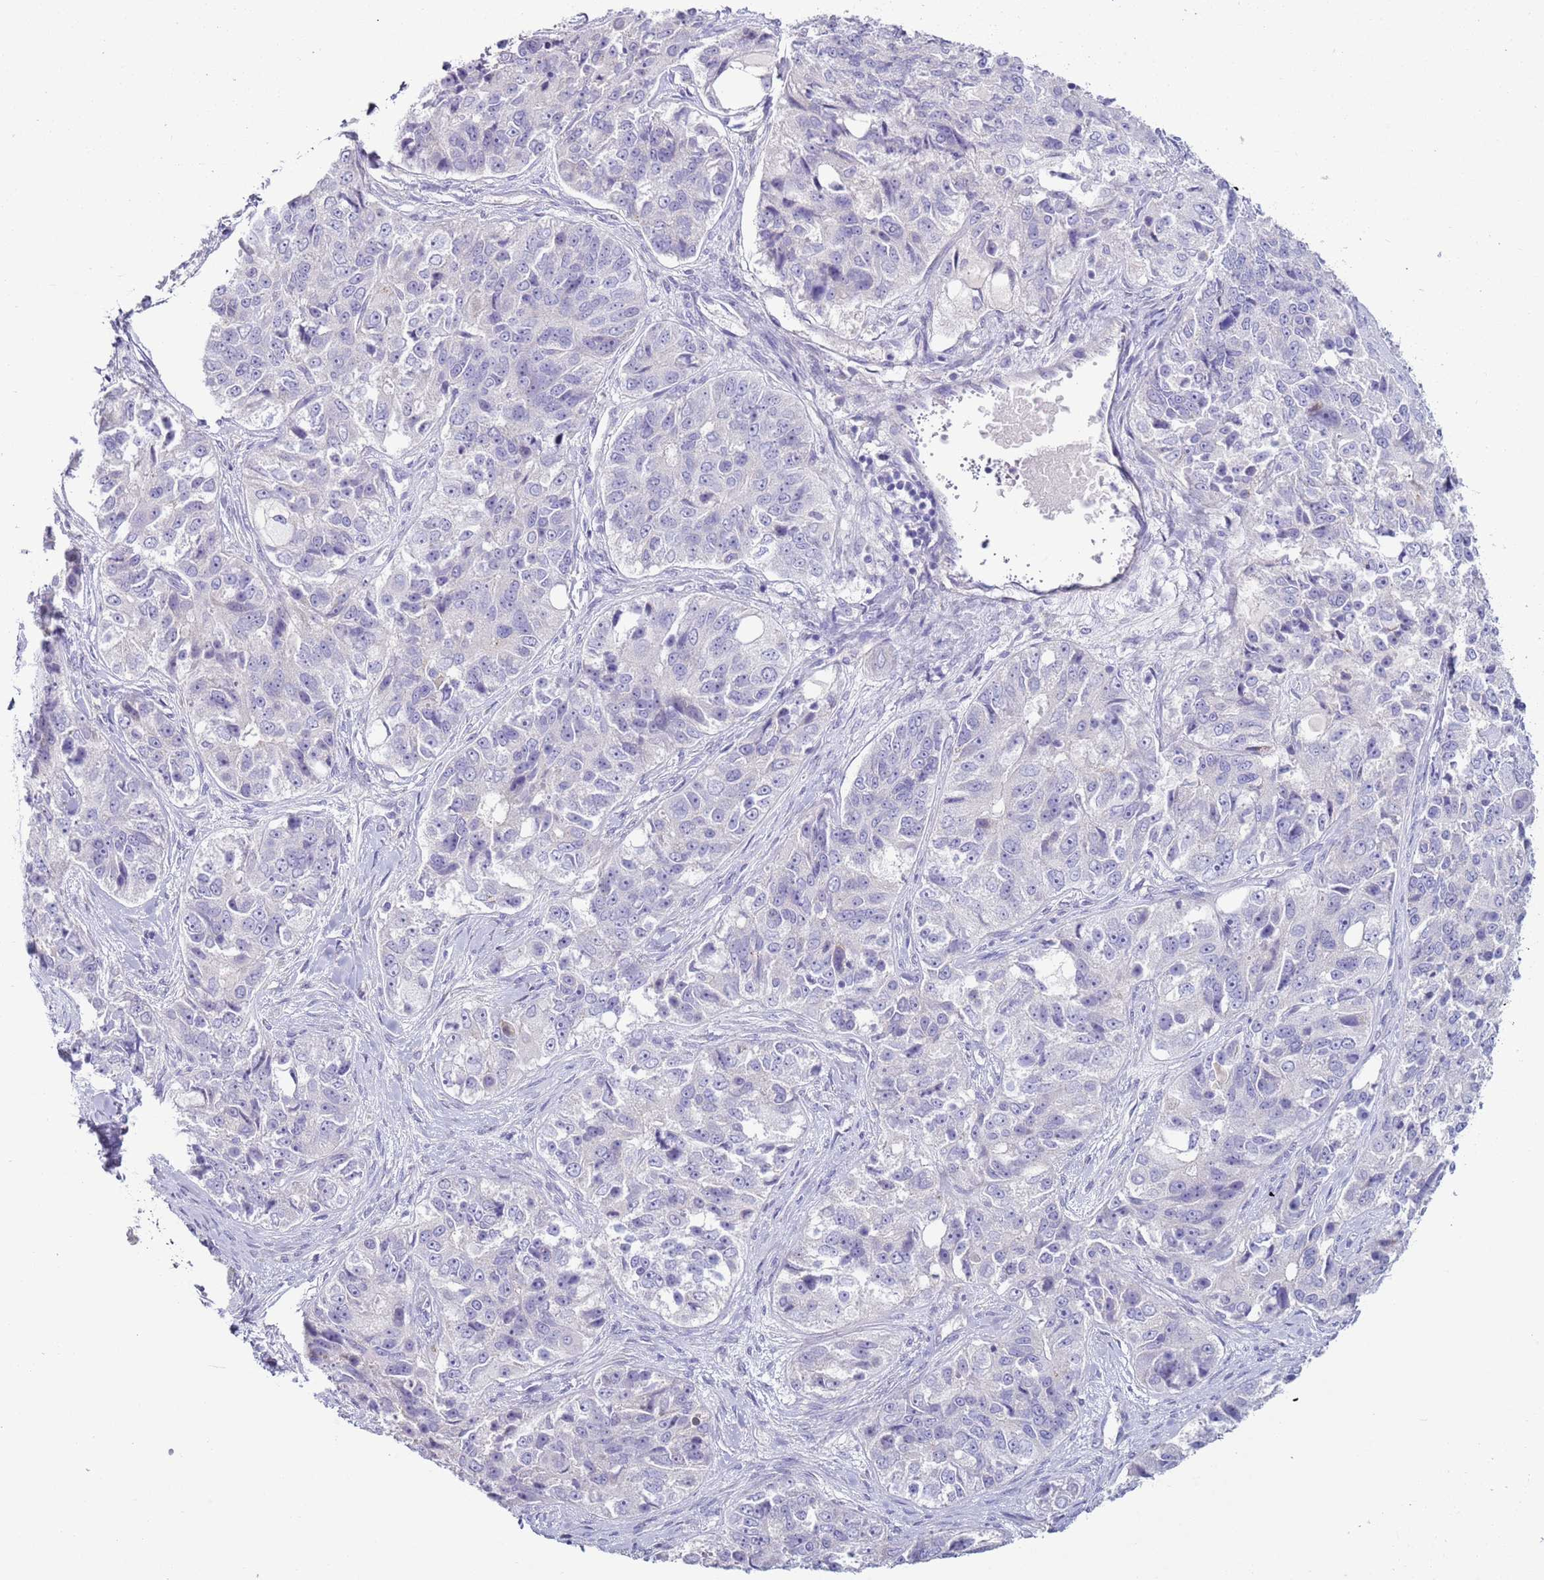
{"staining": {"intensity": "negative", "quantity": "none", "location": "none"}, "tissue": "ovarian cancer", "cell_type": "Tumor cells", "image_type": "cancer", "snomed": [{"axis": "morphology", "description": "Carcinoma, endometroid"}, {"axis": "topography", "description": "Ovary"}], "caption": "Ovarian cancer was stained to show a protein in brown. There is no significant positivity in tumor cells.", "gene": "NPAP1", "patient": {"sex": "female", "age": 51}}